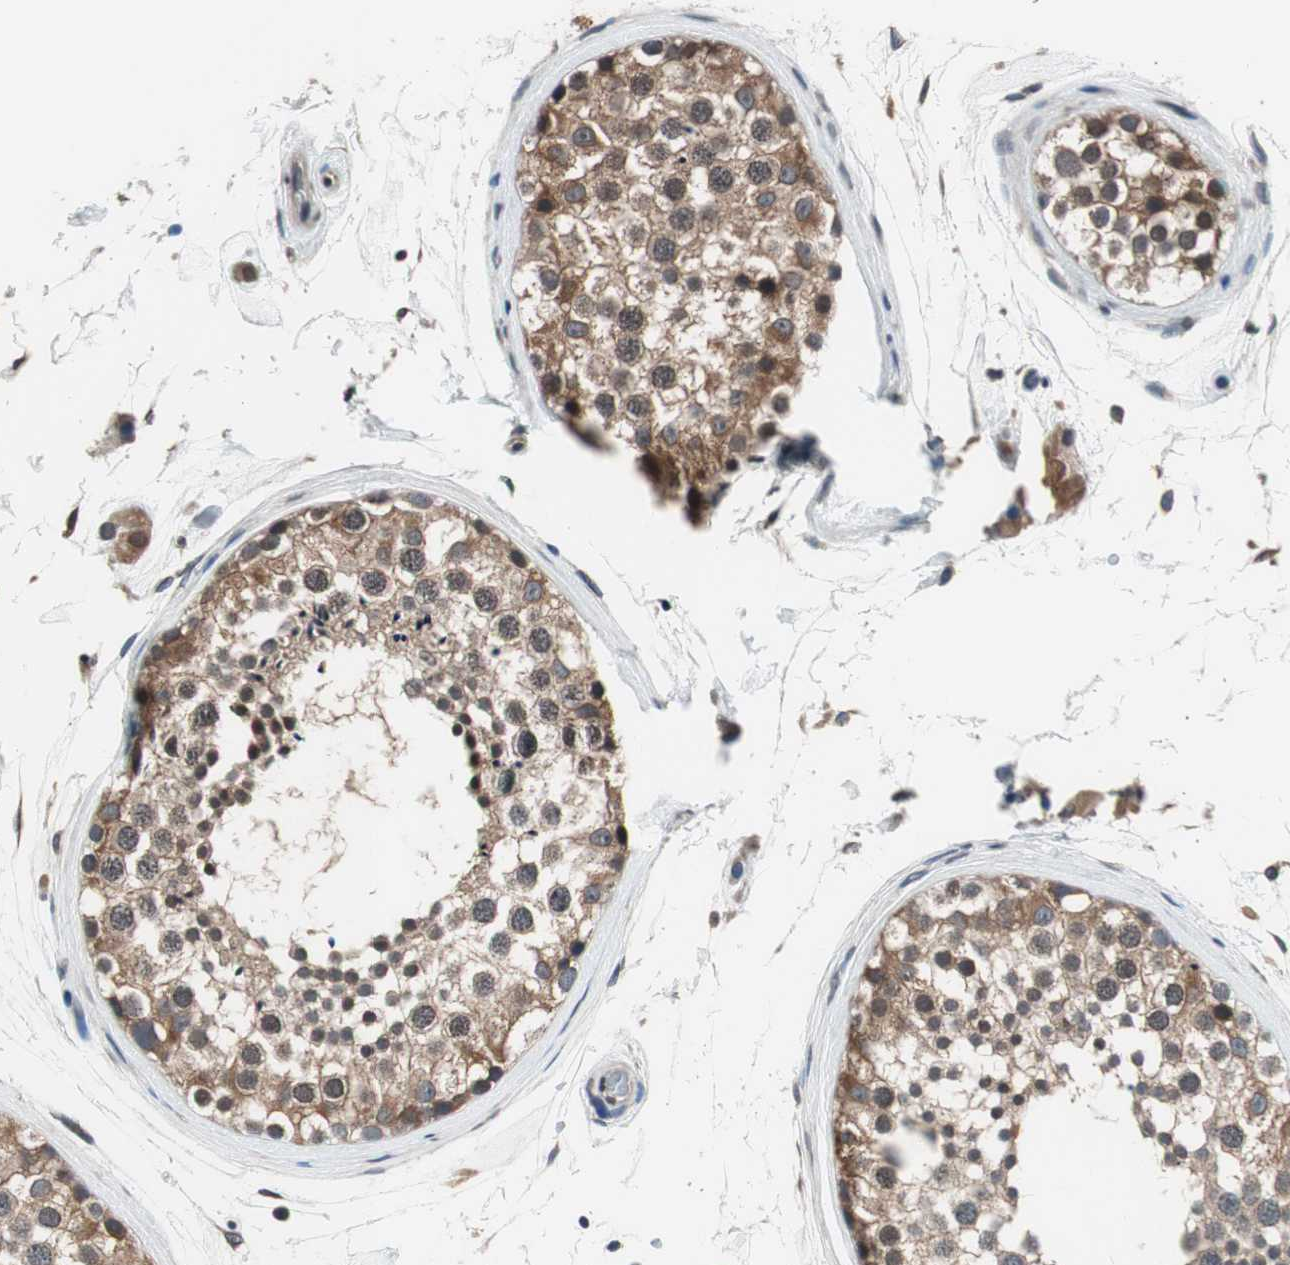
{"staining": {"intensity": "moderate", "quantity": ">75%", "location": "cytoplasmic/membranous"}, "tissue": "testis", "cell_type": "Cells in seminiferous ducts", "image_type": "normal", "snomed": [{"axis": "morphology", "description": "Normal tissue, NOS"}, {"axis": "topography", "description": "Testis"}], "caption": "Immunohistochemical staining of normal human testis demonstrates medium levels of moderate cytoplasmic/membranous positivity in about >75% of cells in seminiferous ducts.", "gene": "GCLC", "patient": {"sex": "male", "age": 46}}